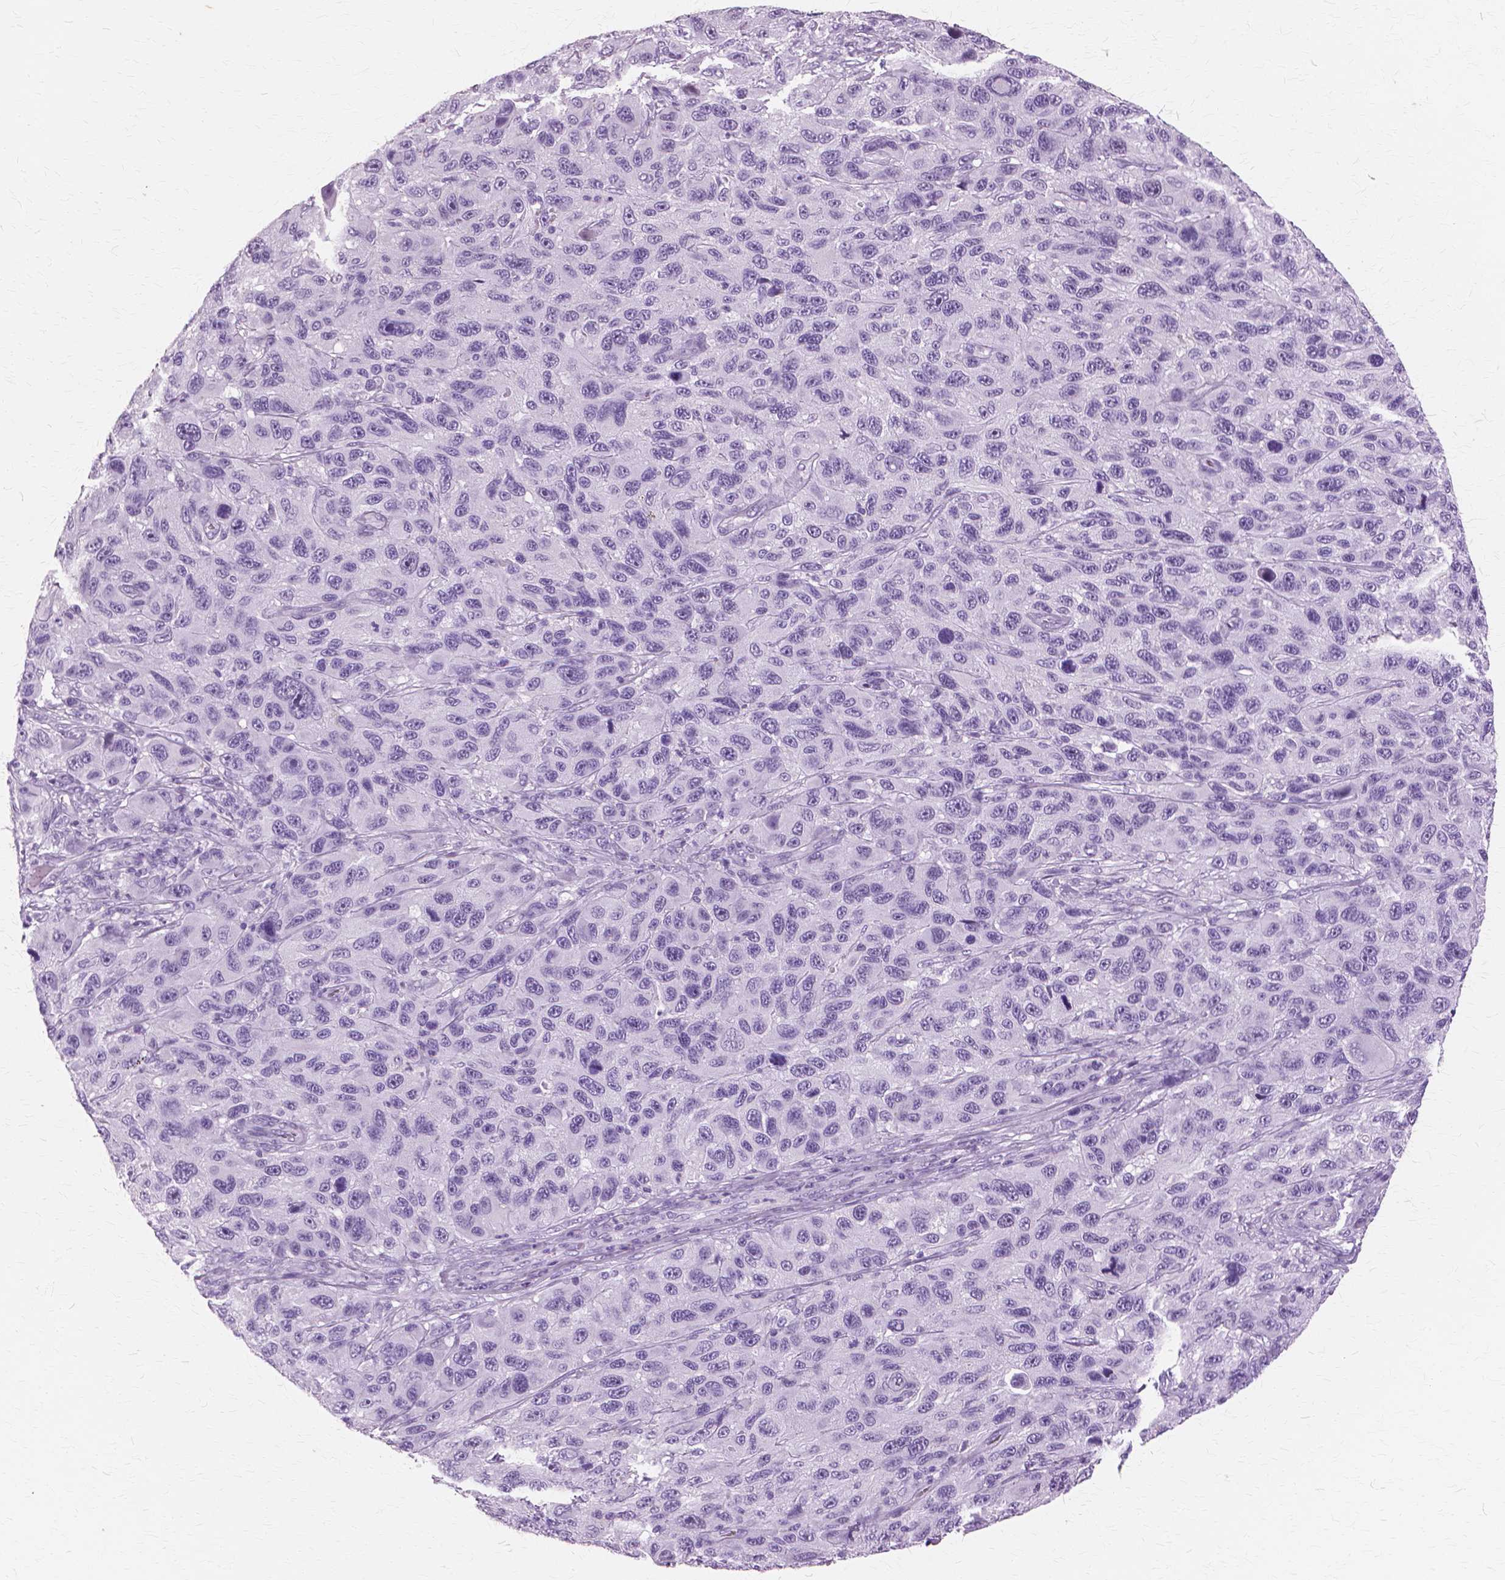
{"staining": {"intensity": "negative", "quantity": "none", "location": "none"}, "tissue": "melanoma", "cell_type": "Tumor cells", "image_type": "cancer", "snomed": [{"axis": "morphology", "description": "Malignant melanoma, NOS"}, {"axis": "topography", "description": "Skin"}], "caption": "Photomicrograph shows no protein positivity in tumor cells of malignant melanoma tissue.", "gene": "SFTPD", "patient": {"sex": "male", "age": 53}}